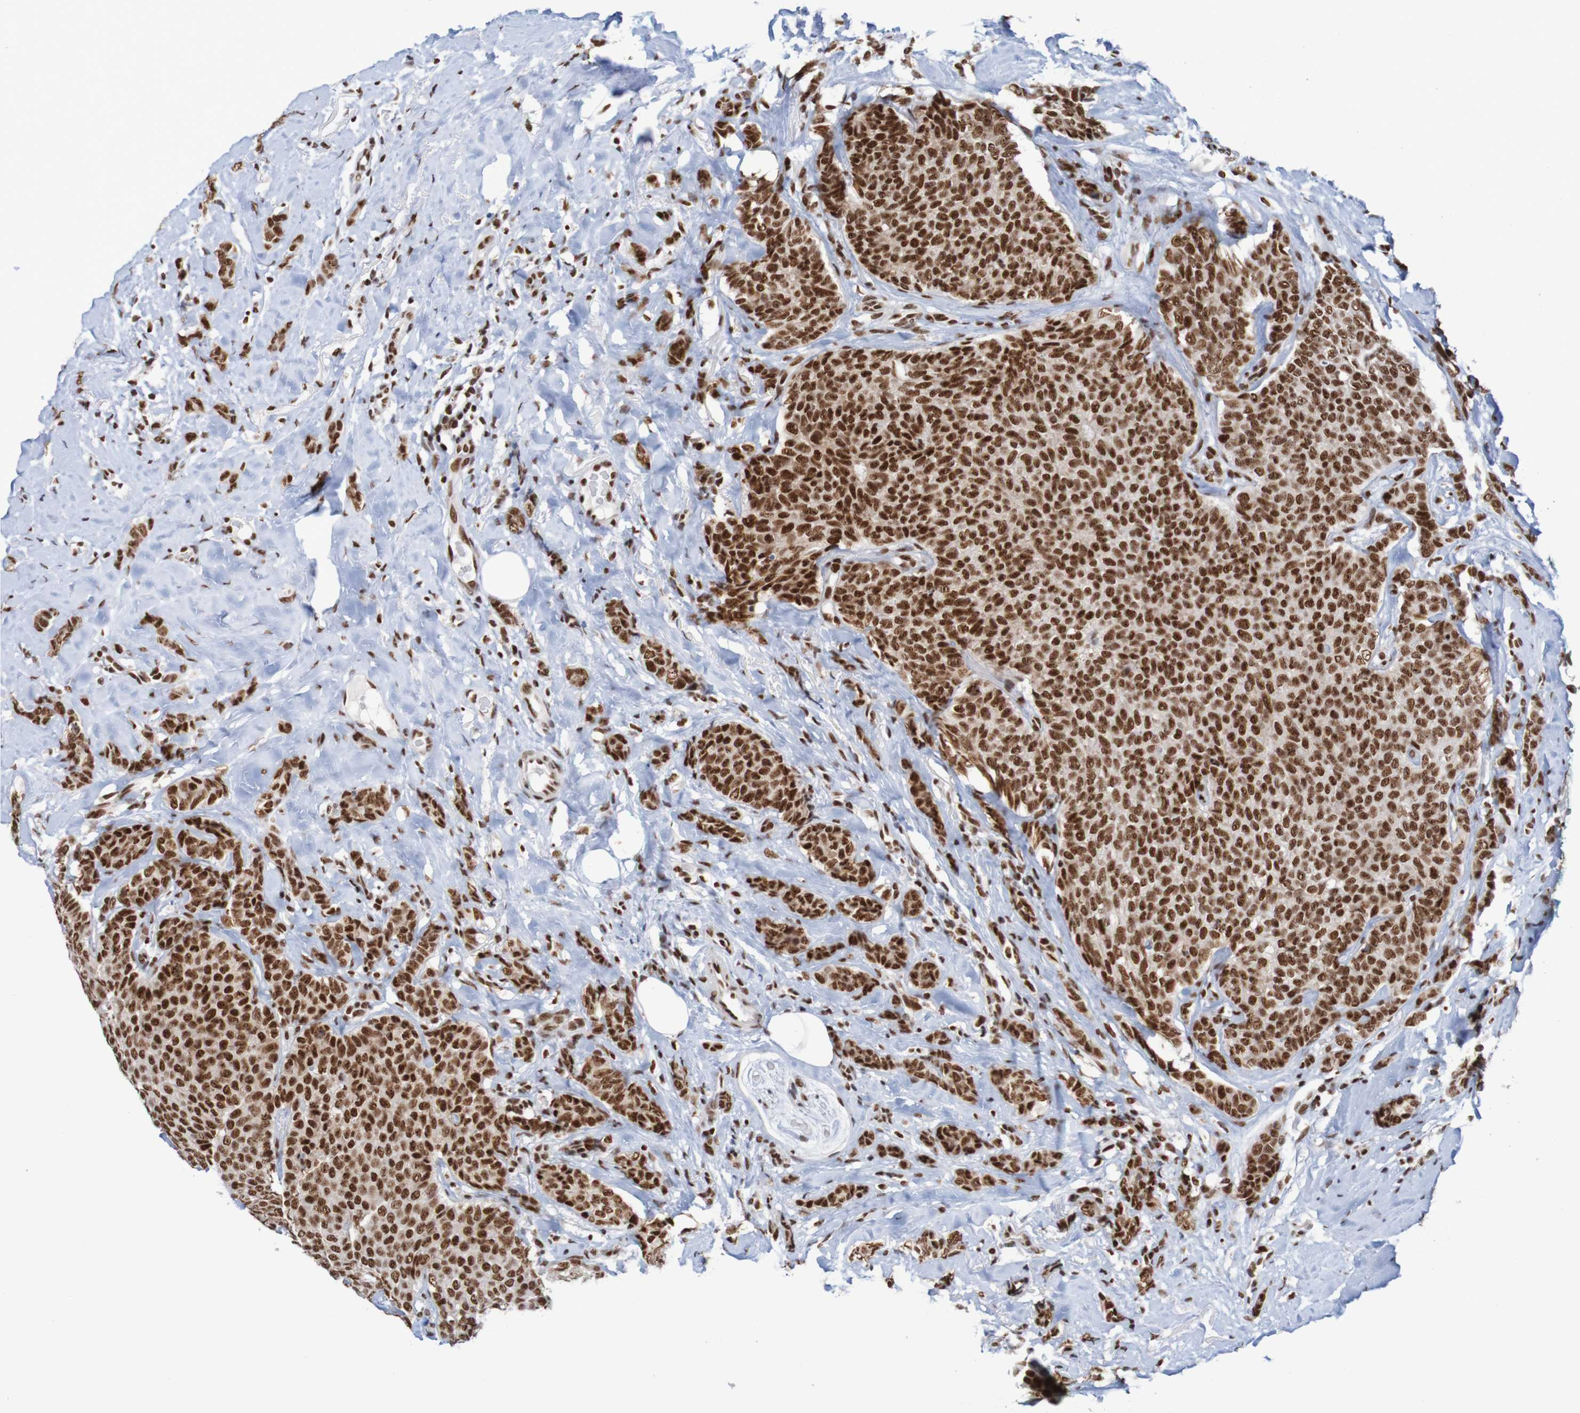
{"staining": {"intensity": "strong", "quantity": ">75%", "location": "nuclear"}, "tissue": "breast cancer", "cell_type": "Tumor cells", "image_type": "cancer", "snomed": [{"axis": "morphology", "description": "Lobular carcinoma"}, {"axis": "topography", "description": "Skin"}, {"axis": "topography", "description": "Breast"}], "caption": "An IHC micrograph of neoplastic tissue is shown. Protein staining in brown highlights strong nuclear positivity in breast cancer within tumor cells.", "gene": "THRAP3", "patient": {"sex": "female", "age": 46}}